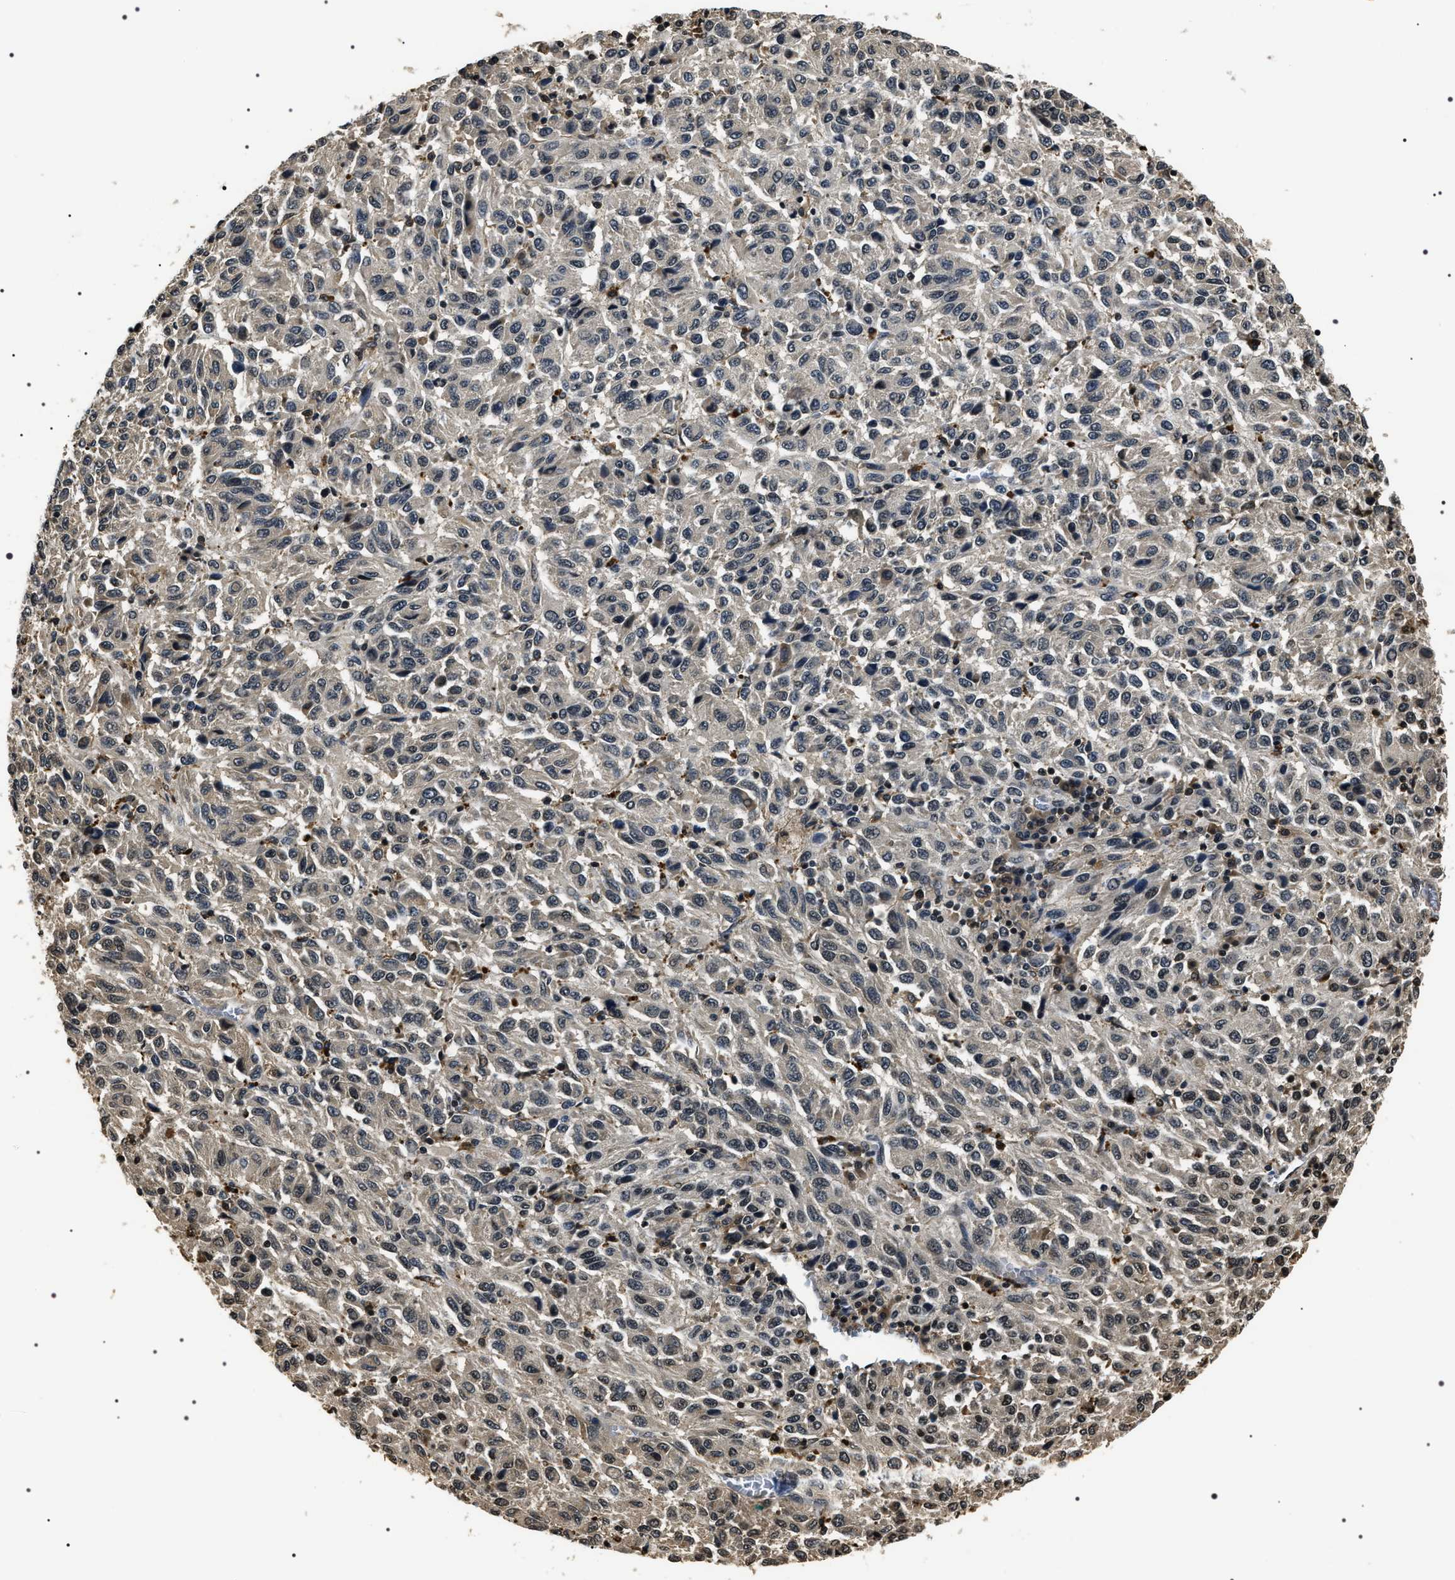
{"staining": {"intensity": "weak", "quantity": "<25%", "location": "cytoplasmic/membranous"}, "tissue": "melanoma", "cell_type": "Tumor cells", "image_type": "cancer", "snomed": [{"axis": "morphology", "description": "Malignant melanoma, Metastatic site"}, {"axis": "topography", "description": "Lung"}], "caption": "This is a histopathology image of immunohistochemistry (IHC) staining of malignant melanoma (metastatic site), which shows no positivity in tumor cells.", "gene": "ARHGAP22", "patient": {"sex": "male", "age": 64}}